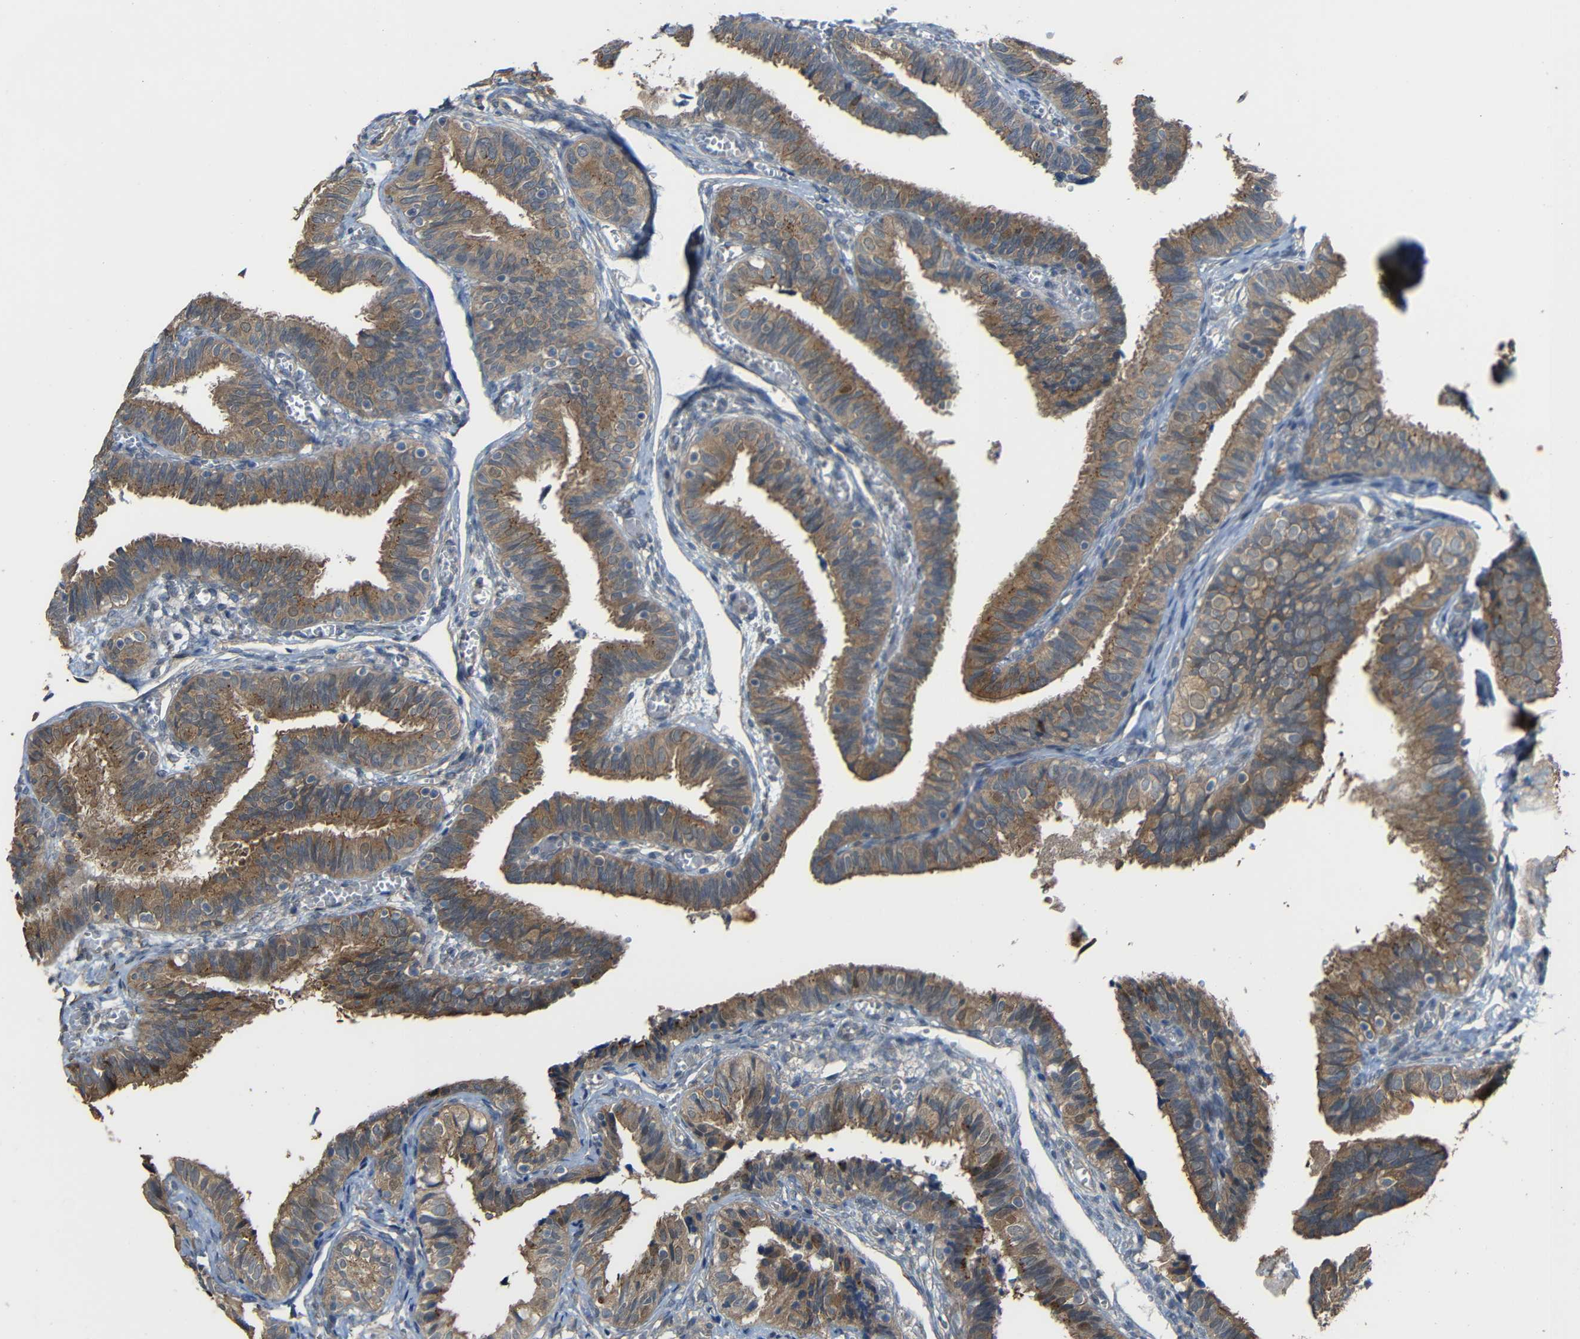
{"staining": {"intensity": "moderate", "quantity": ">75%", "location": "cytoplasmic/membranous"}, "tissue": "fallopian tube", "cell_type": "Glandular cells", "image_type": "normal", "snomed": [{"axis": "morphology", "description": "Normal tissue, NOS"}, {"axis": "topography", "description": "Fallopian tube"}], "caption": "Immunohistochemistry of normal fallopian tube shows medium levels of moderate cytoplasmic/membranous expression in approximately >75% of glandular cells. Using DAB (brown) and hematoxylin (blue) stains, captured at high magnification using brightfield microscopy.", "gene": "CHST9", "patient": {"sex": "female", "age": 46}}